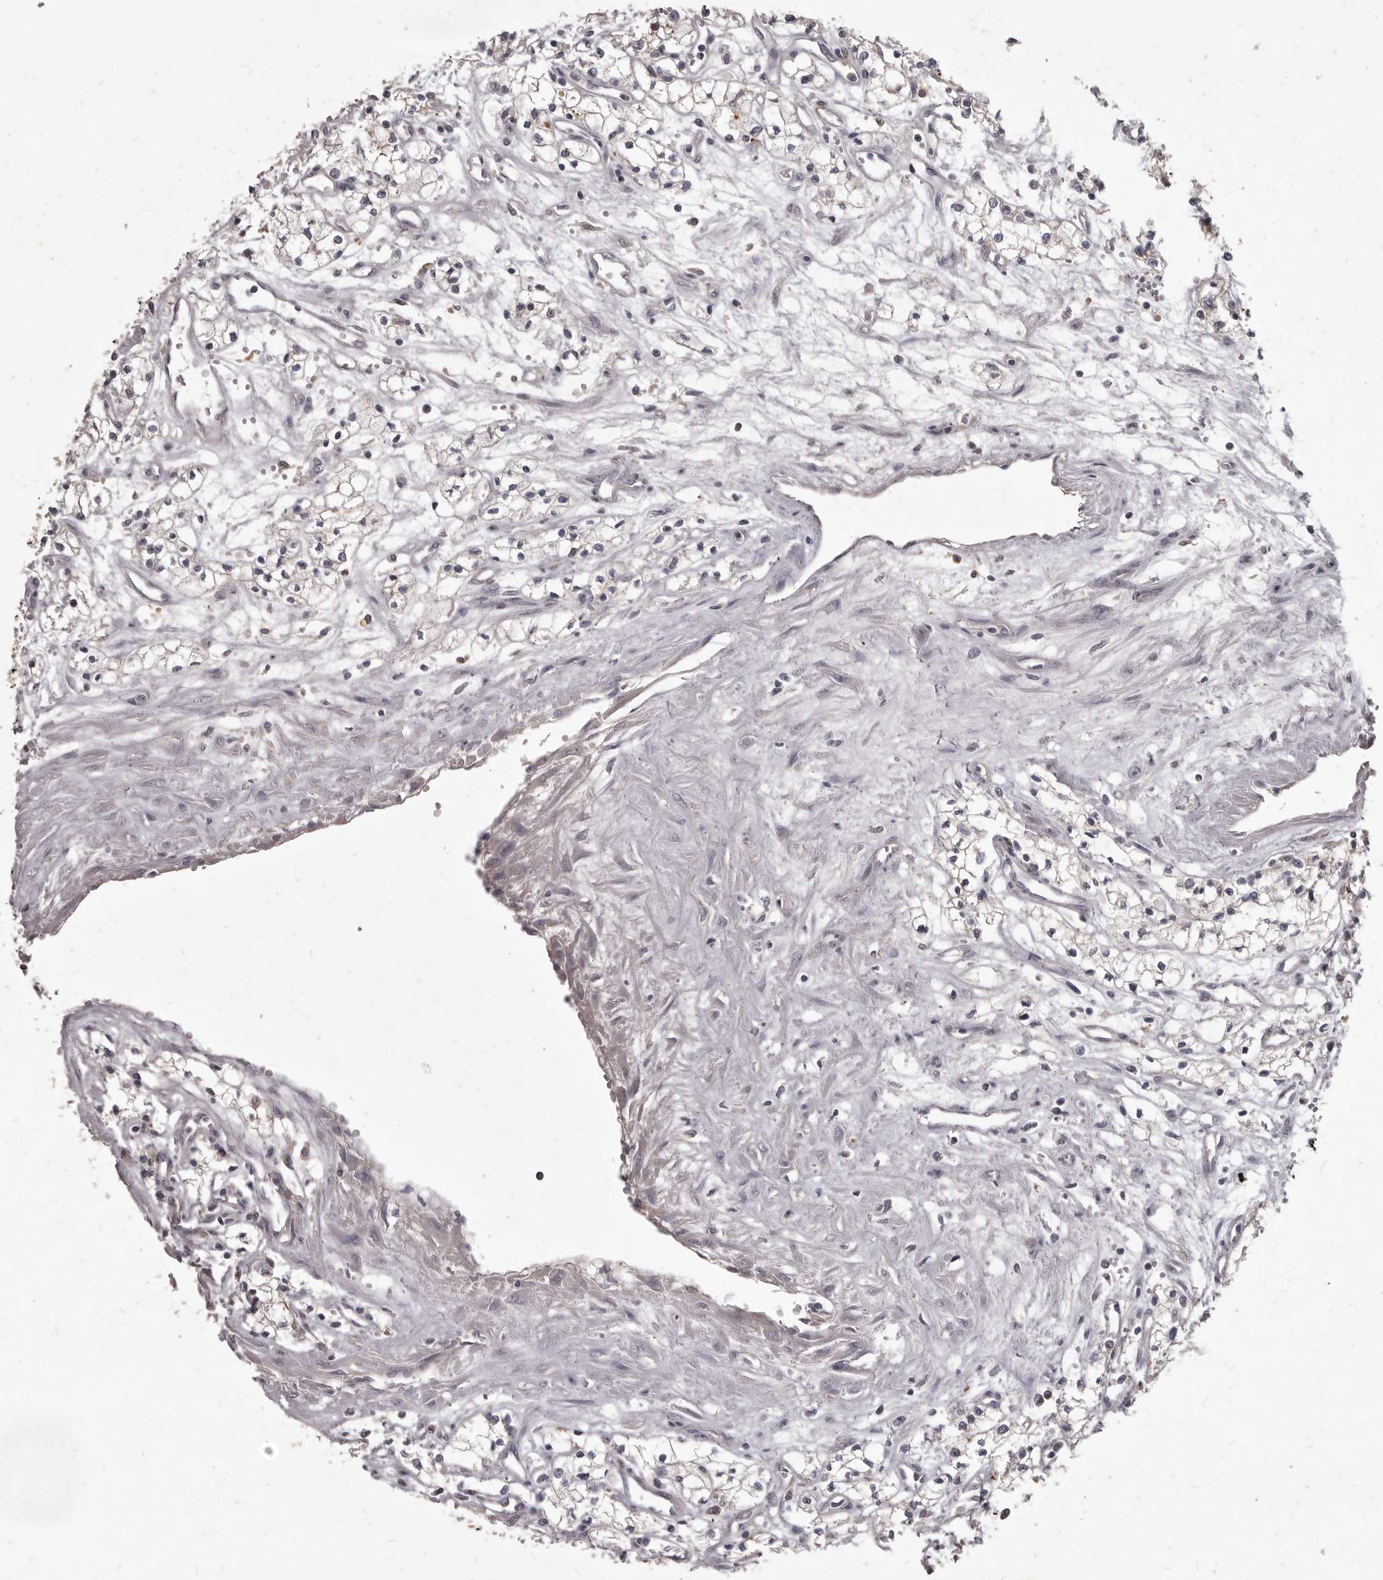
{"staining": {"intensity": "negative", "quantity": "none", "location": "none"}, "tissue": "renal cancer", "cell_type": "Tumor cells", "image_type": "cancer", "snomed": [{"axis": "morphology", "description": "Adenocarcinoma, NOS"}, {"axis": "topography", "description": "Kidney"}], "caption": "Immunohistochemistry (IHC) of renal adenocarcinoma reveals no staining in tumor cells.", "gene": "GPRC5C", "patient": {"sex": "male", "age": 59}}